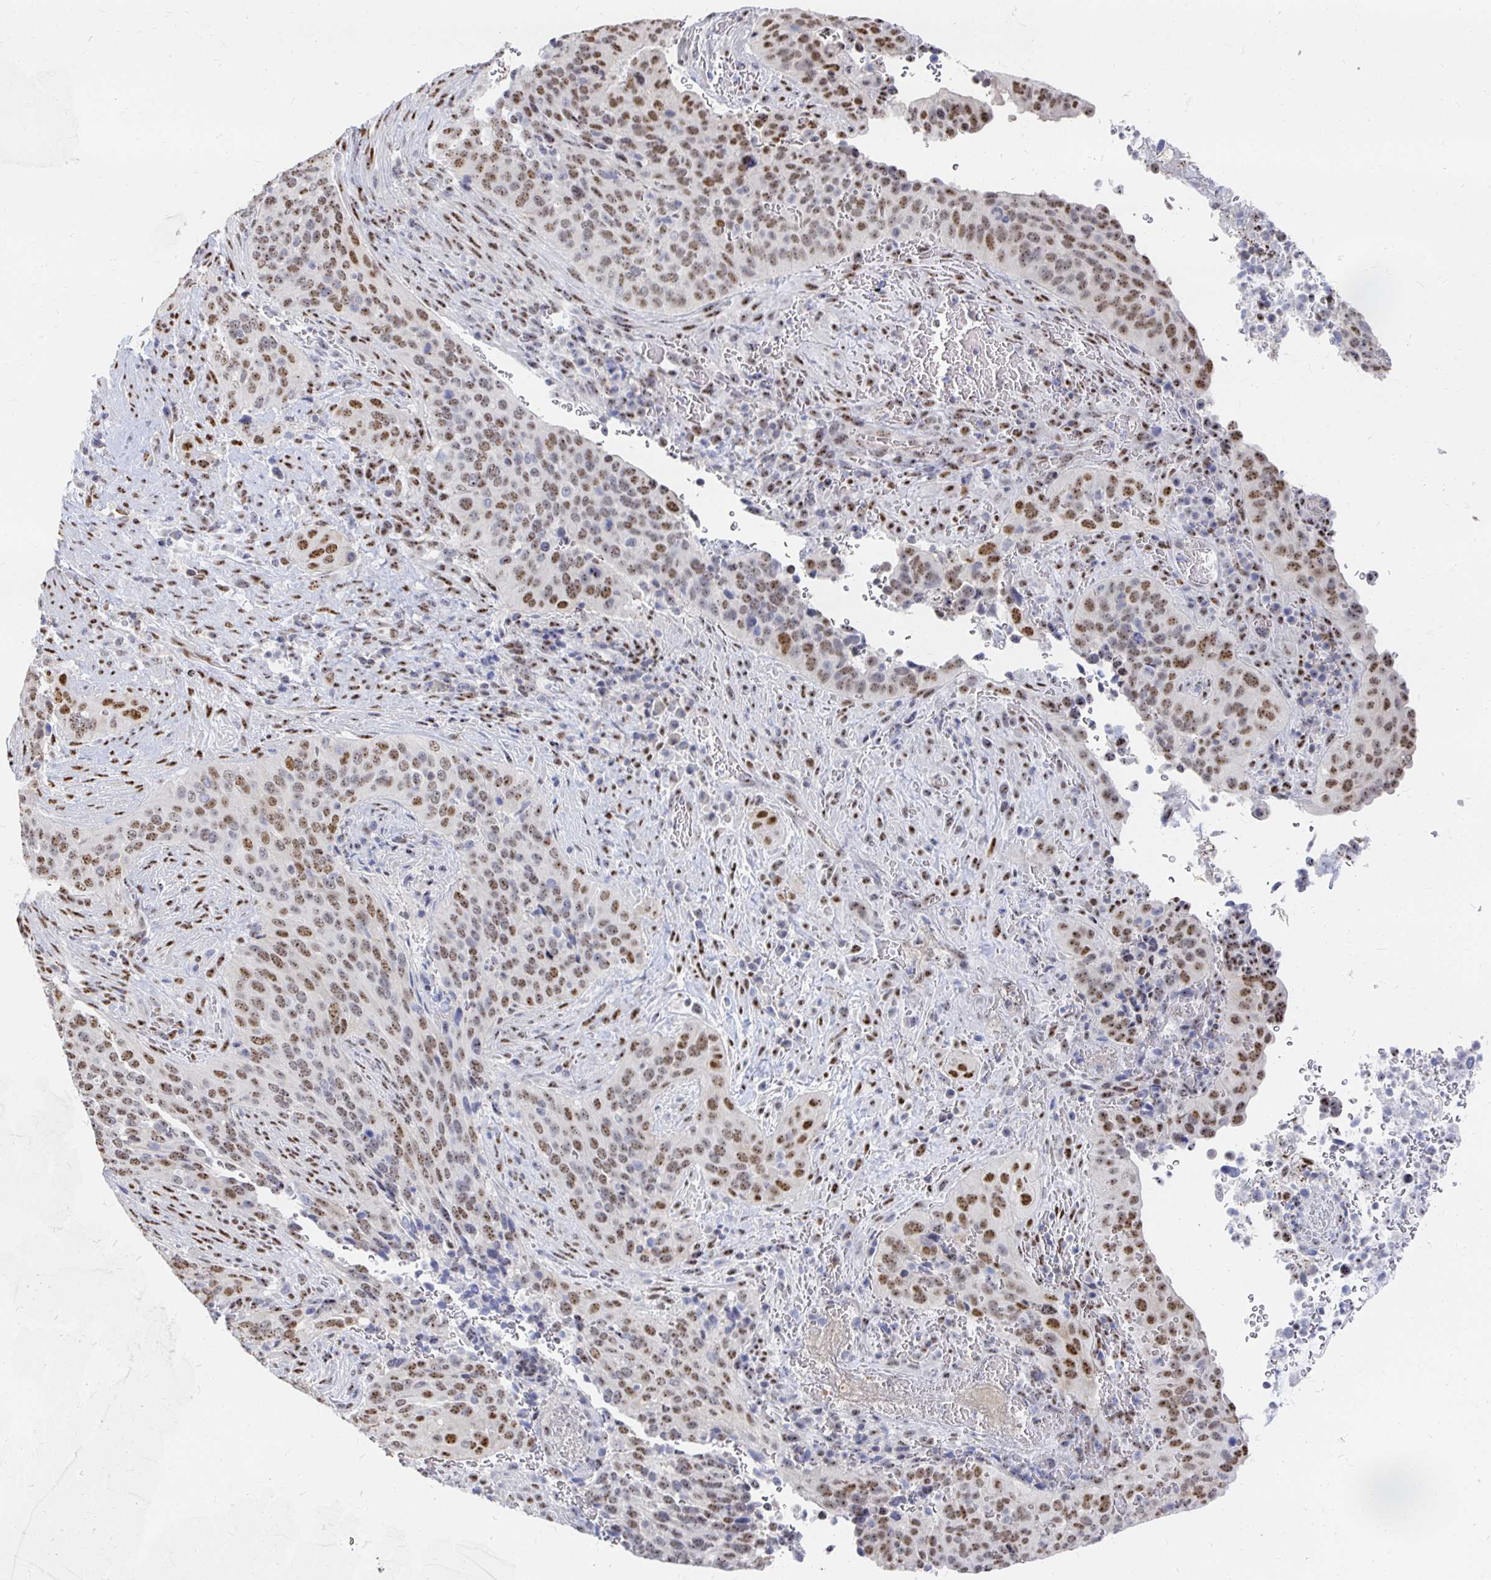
{"staining": {"intensity": "moderate", "quantity": ">75%", "location": "nuclear"}, "tissue": "cervical cancer", "cell_type": "Tumor cells", "image_type": "cancer", "snomed": [{"axis": "morphology", "description": "Squamous cell carcinoma, NOS"}, {"axis": "topography", "description": "Cervix"}], "caption": "Tumor cells demonstrate medium levels of moderate nuclear positivity in about >75% of cells in squamous cell carcinoma (cervical).", "gene": "CLIC3", "patient": {"sex": "female", "age": 38}}